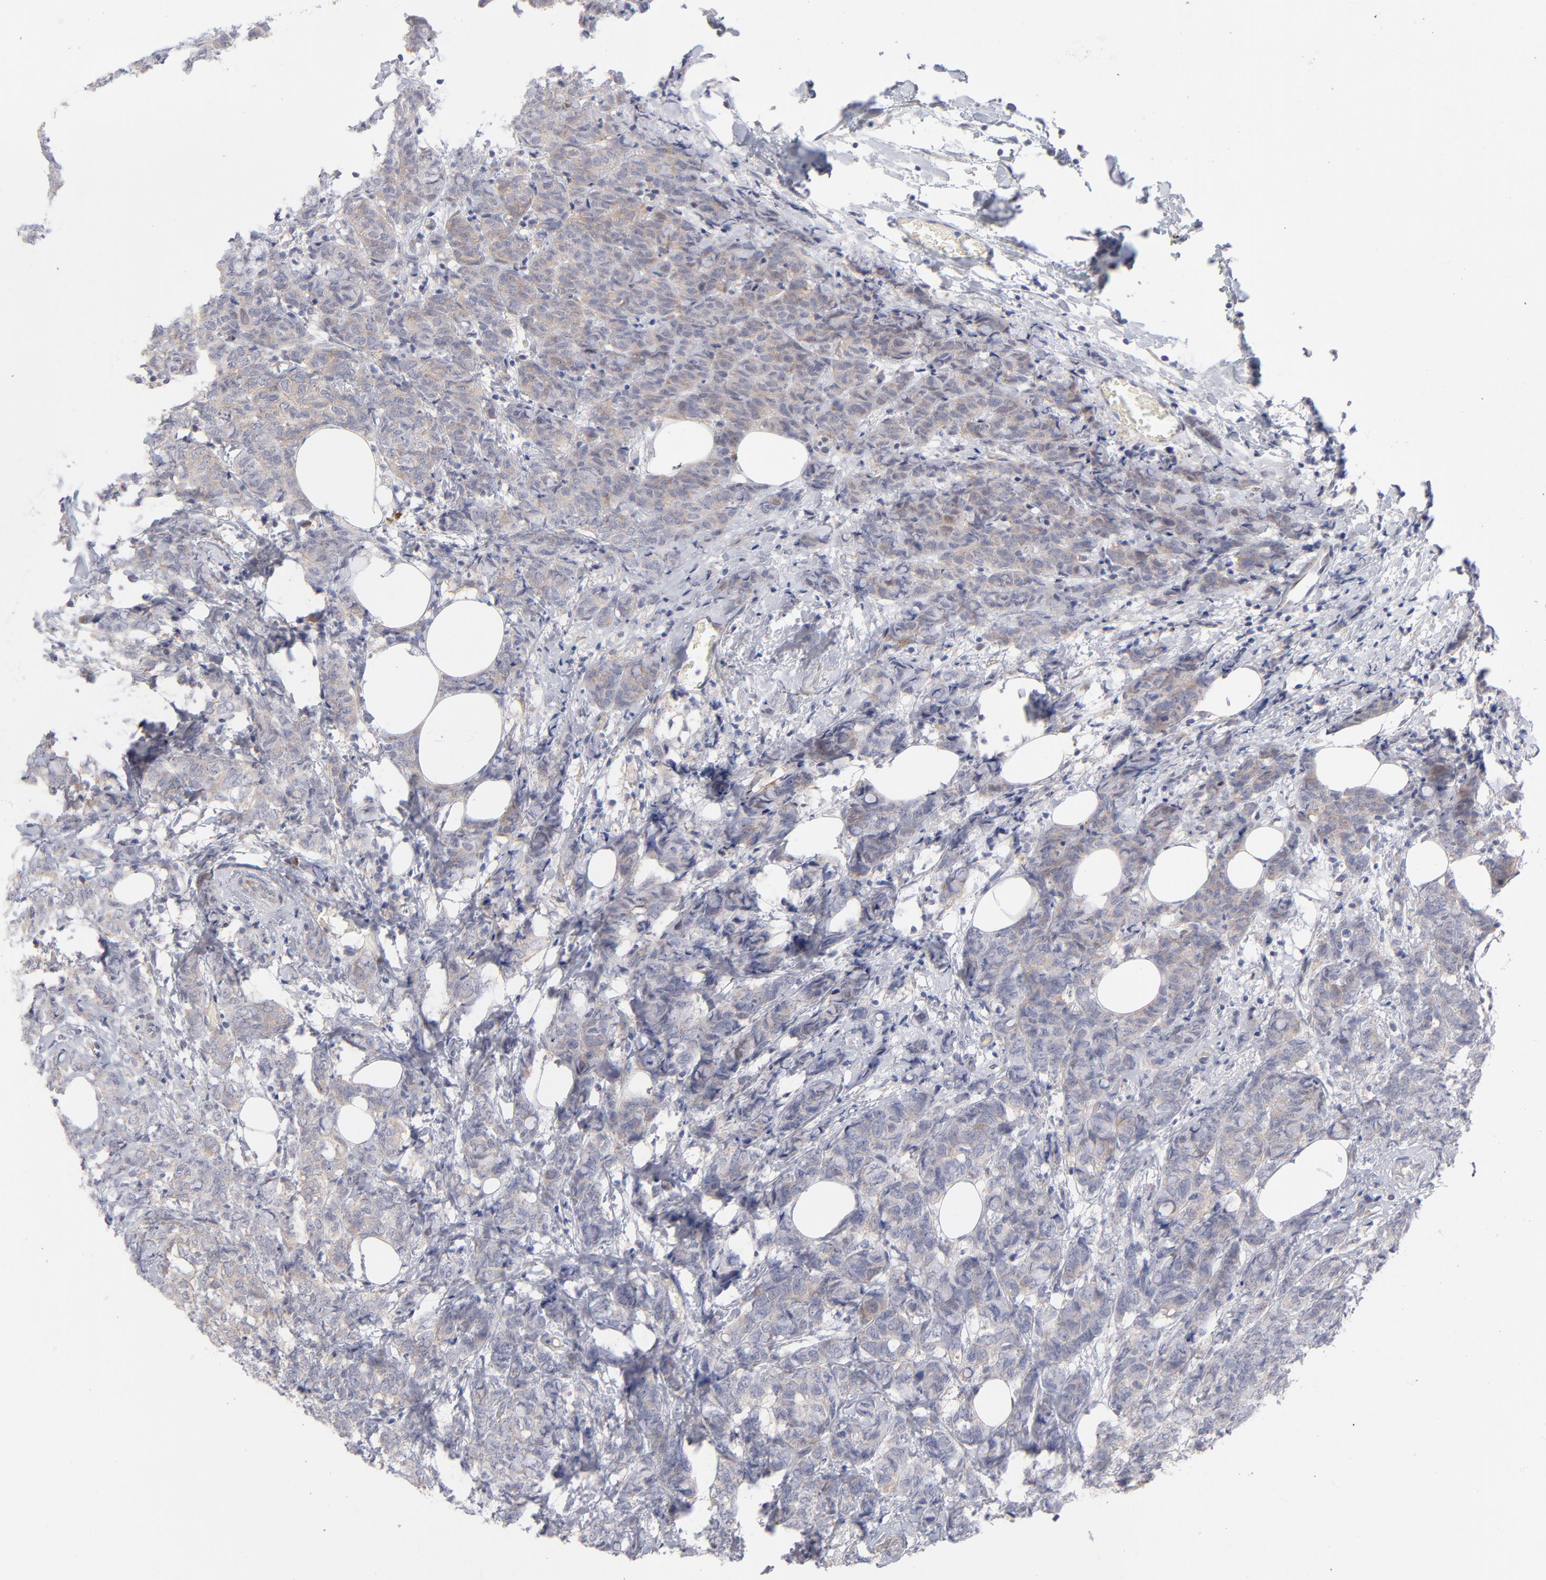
{"staining": {"intensity": "negative", "quantity": "none", "location": "none"}, "tissue": "breast cancer", "cell_type": "Tumor cells", "image_type": "cancer", "snomed": [{"axis": "morphology", "description": "Lobular carcinoma"}, {"axis": "topography", "description": "Breast"}], "caption": "This is a photomicrograph of immunohistochemistry staining of lobular carcinoma (breast), which shows no staining in tumor cells. (Stains: DAB (3,3'-diaminobenzidine) immunohistochemistry with hematoxylin counter stain, Microscopy: brightfield microscopy at high magnification).", "gene": "RPS24", "patient": {"sex": "female", "age": 60}}